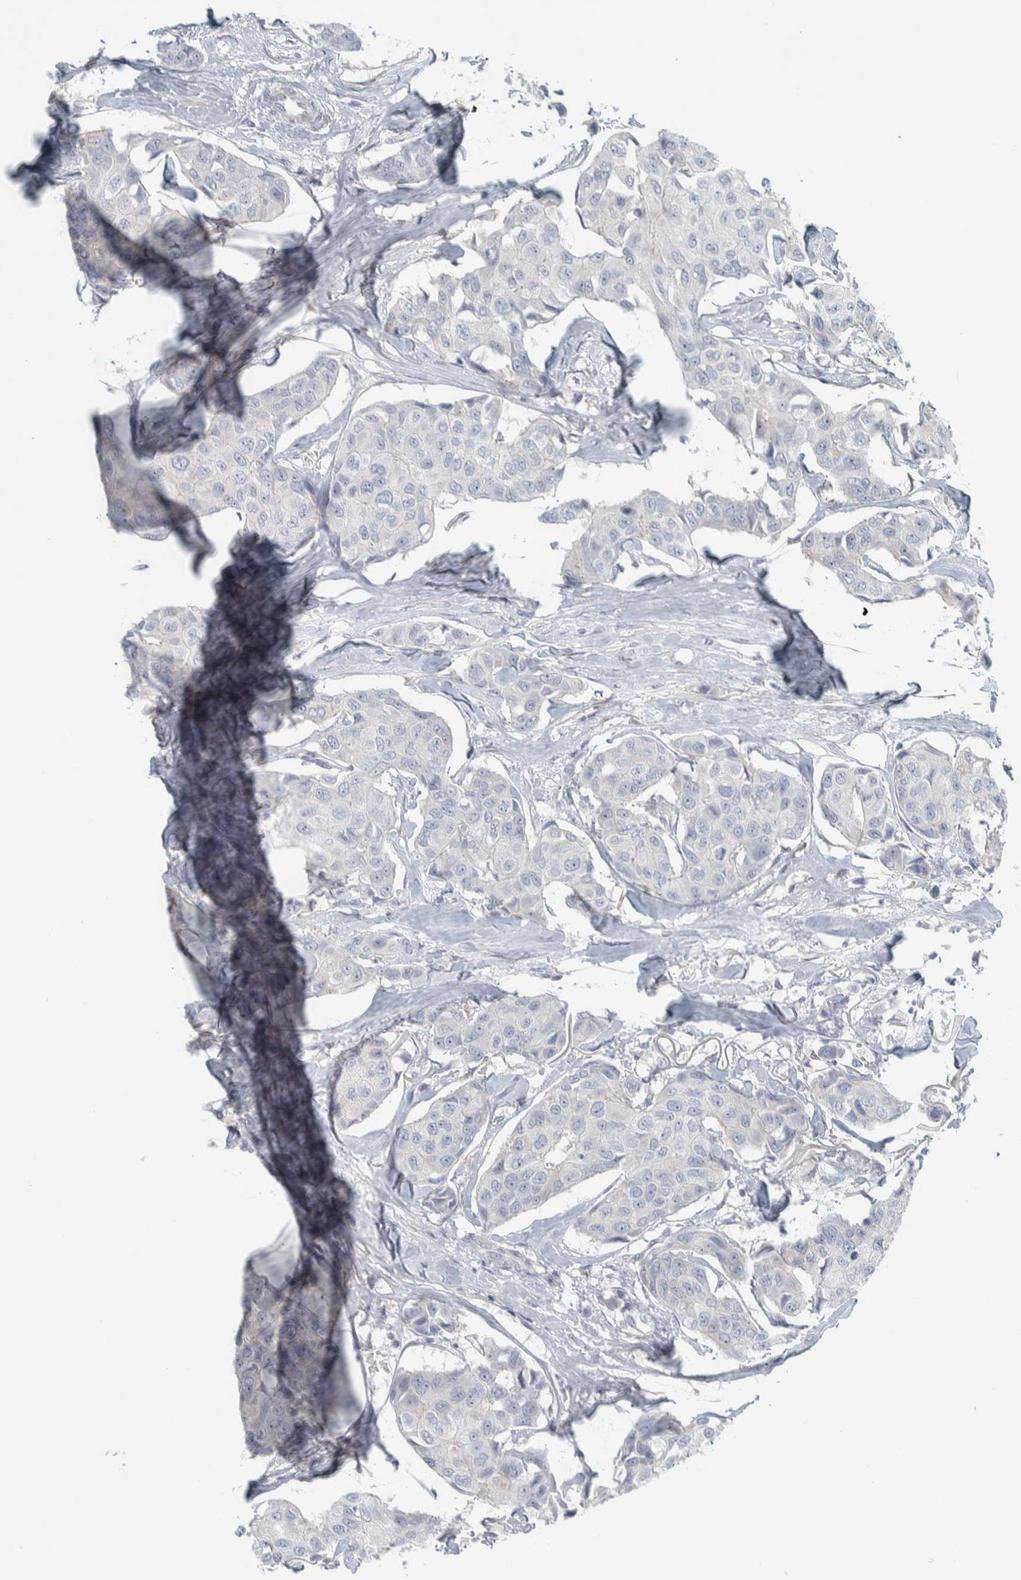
{"staining": {"intensity": "negative", "quantity": "none", "location": "none"}, "tissue": "breast cancer", "cell_type": "Tumor cells", "image_type": "cancer", "snomed": [{"axis": "morphology", "description": "Duct carcinoma"}, {"axis": "topography", "description": "Breast"}], "caption": "Immunohistochemical staining of human breast cancer demonstrates no significant positivity in tumor cells.", "gene": "HGS", "patient": {"sex": "female", "age": 80}}